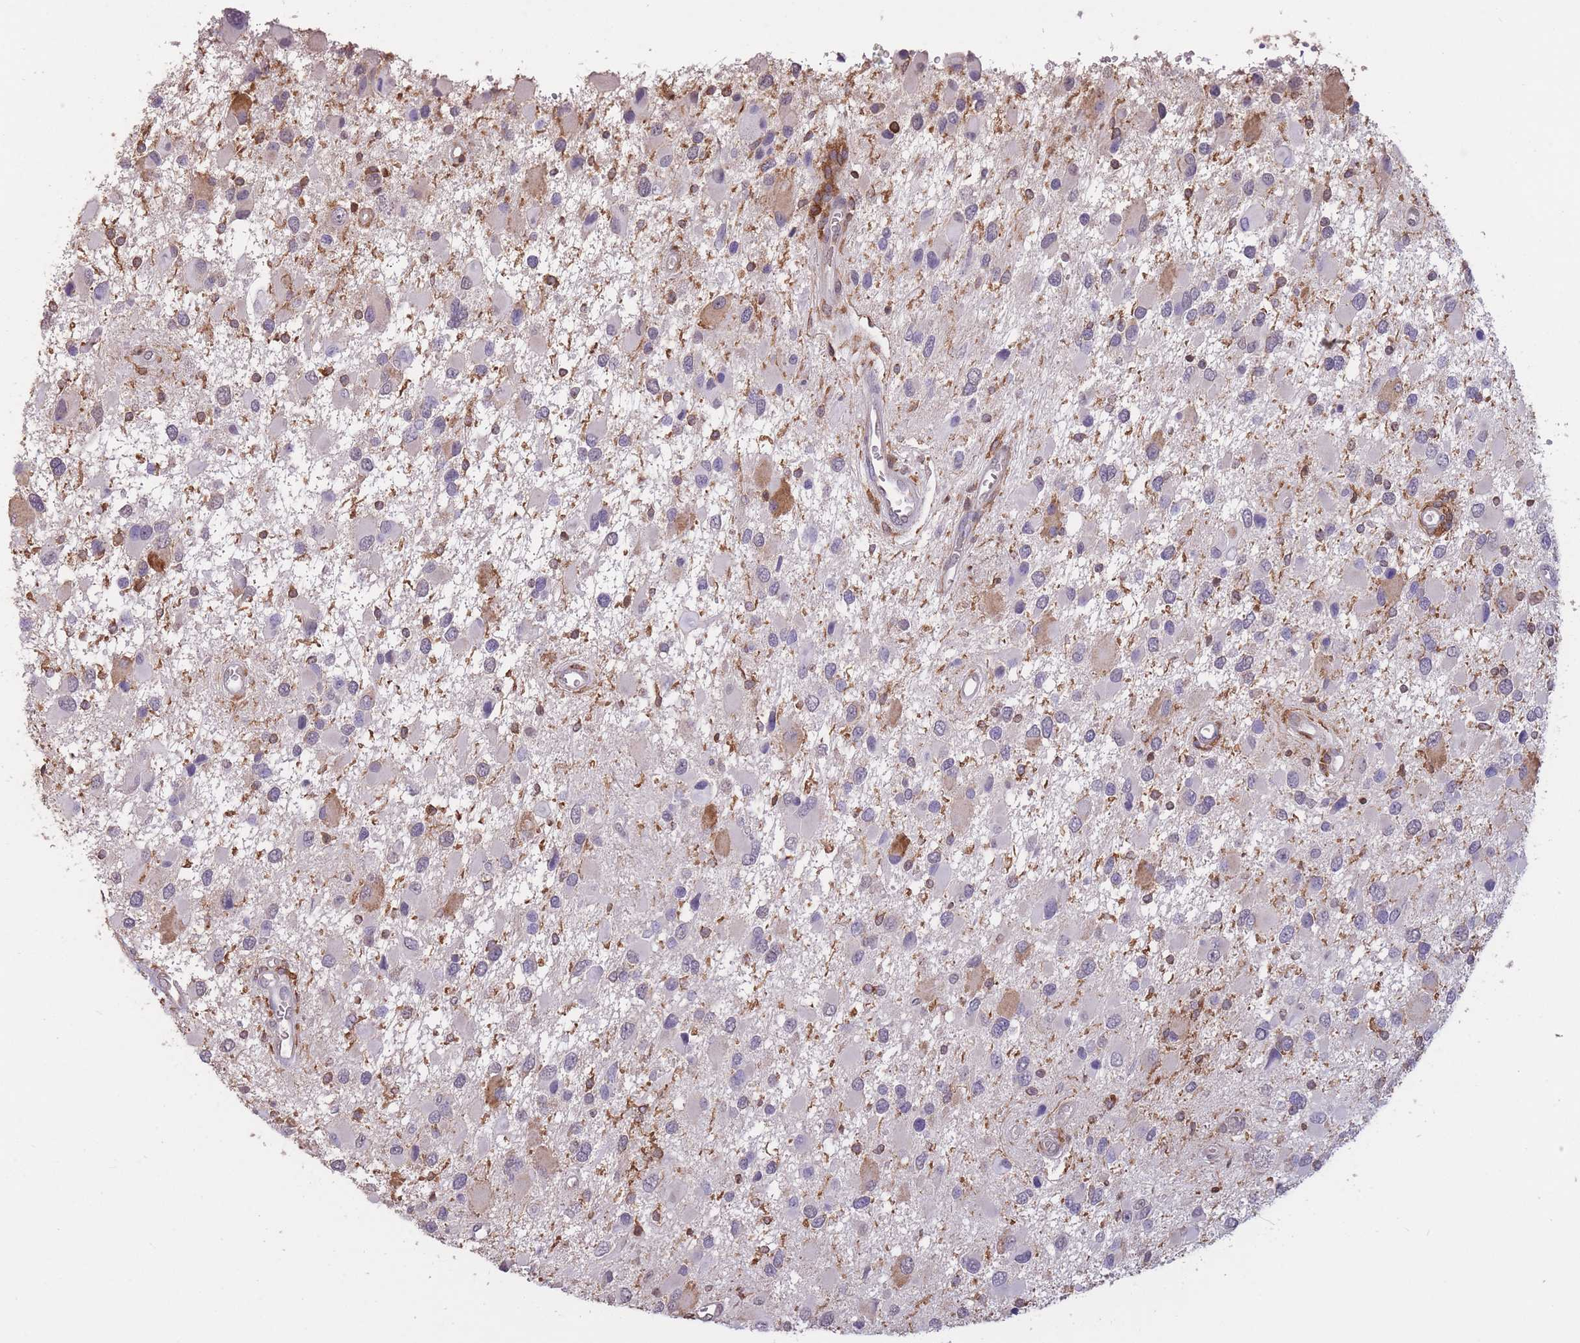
{"staining": {"intensity": "negative", "quantity": "none", "location": "none"}, "tissue": "glioma", "cell_type": "Tumor cells", "image_type": "cancer", "snomed": [{"axis": "morphology", "description": "Glioma, malignant, High grade"}, {"axis": "topography", "description": "Brain"}], "caption": "This is an immunohistochemistry (IHC) micrograph of human malignant glioma (high-grade). There is no positivity in tumor cells.", "gene": "GMIP", "patient": {"sex": "male", "age": 53}}